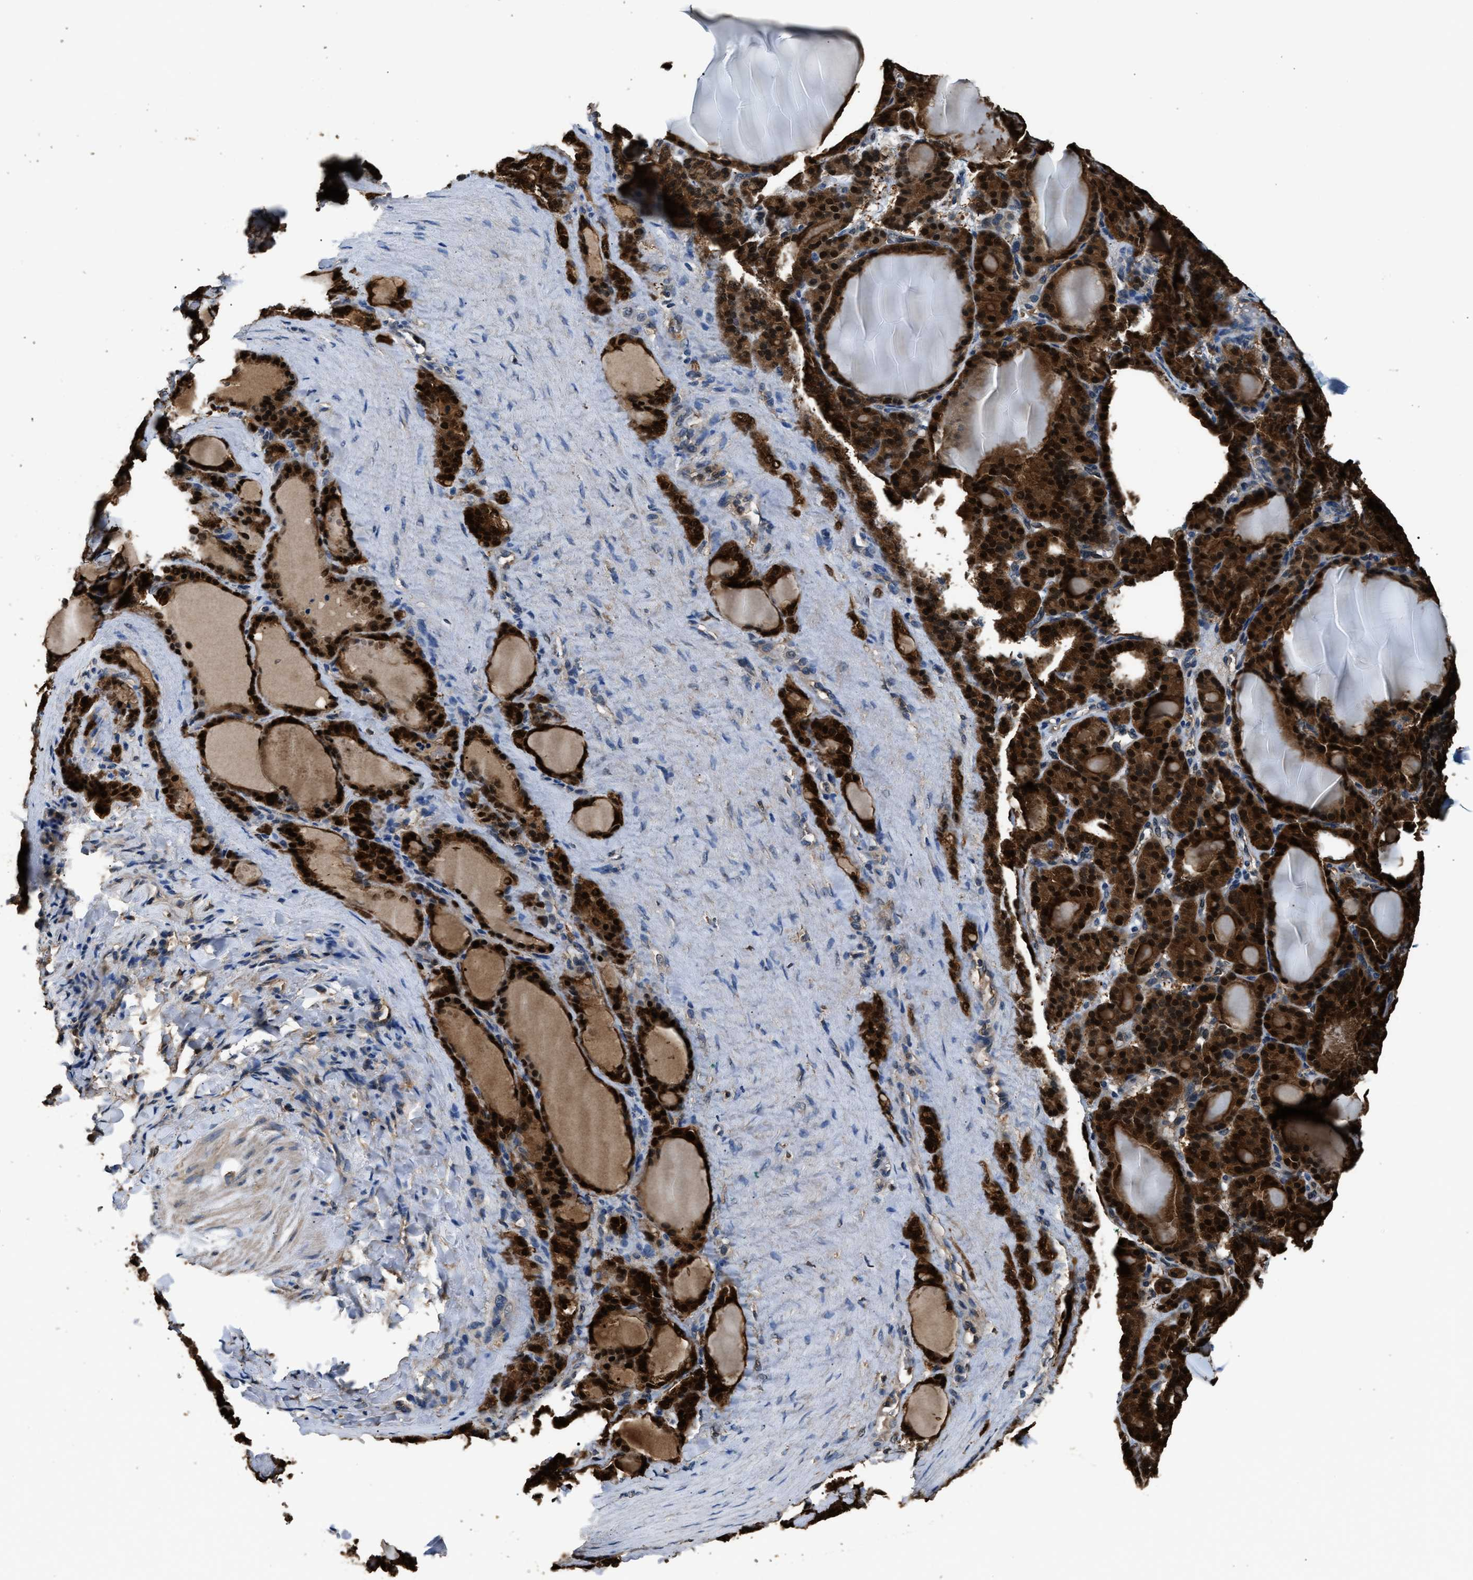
{"staining": {"intensity": "strong", "quantity": ">75%", "location": "cytoplasmic/membranous,nuclear"}, "tissue": "thyroid gland", "cell_type": "Glandular cells", "image_type": "normal", "snomed": [{"axis": "morphology", "description": "Normal tissue, NOS"}, {"axis": "topography", "description": "Thyroid gland"}], "caption": "Immunohistochemical staining of benign human thyroid gland shows high levels of strong cytoplasmic/membranous,nuclear positivity in approximately >75% of glandular cells. (brown staining indicates protein expression, while blue staining denotes nuclei).", "gene": "GSTP1", "patient": {"sex": "female", "age": 28}}